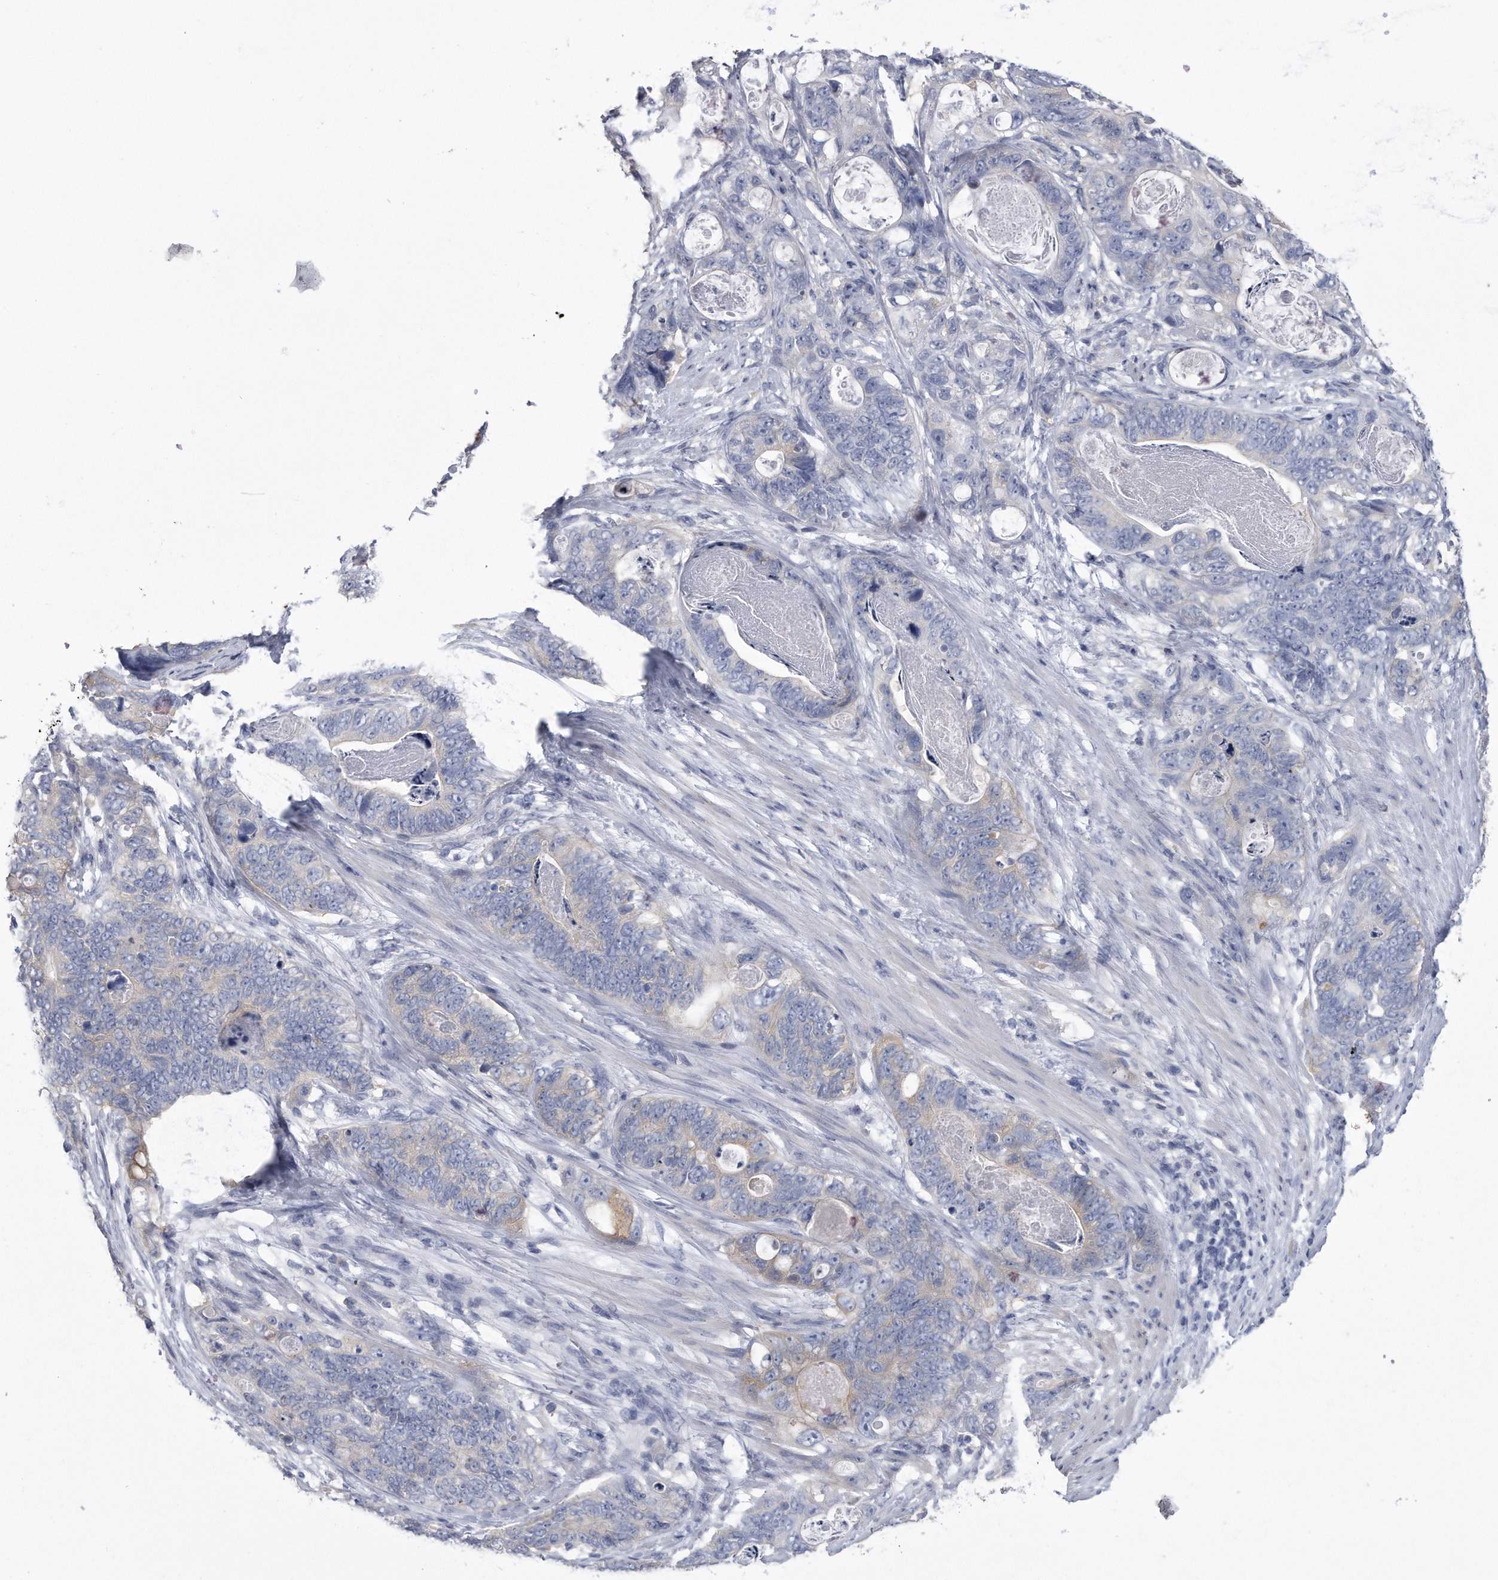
{"staining": {"intensity": "weak", "quantity": "<25%", "location": "cytoplasmic/membranous"}, "tissue": "stomach cancer", "cell_type": "Tumor cells", "image_type": "cancer", "snomed": [{"axis": "morphology", "description": "Normal tissue, NOS"}, {"axis": "morphology", "description": "Adenocarcinoma, NOS"}, {"axis": "topography", "description": "Stomach"}], "caption": "This photomicrograph is of adenocarcinoma (stomach) stained with immunohistochemistry (IHC) to label a protein in brown with the nuclei are counter-stained blue. There is no staining in tumor cells.", "gene": "PYGB", "patient": {"sex": "female", "age": 89}}